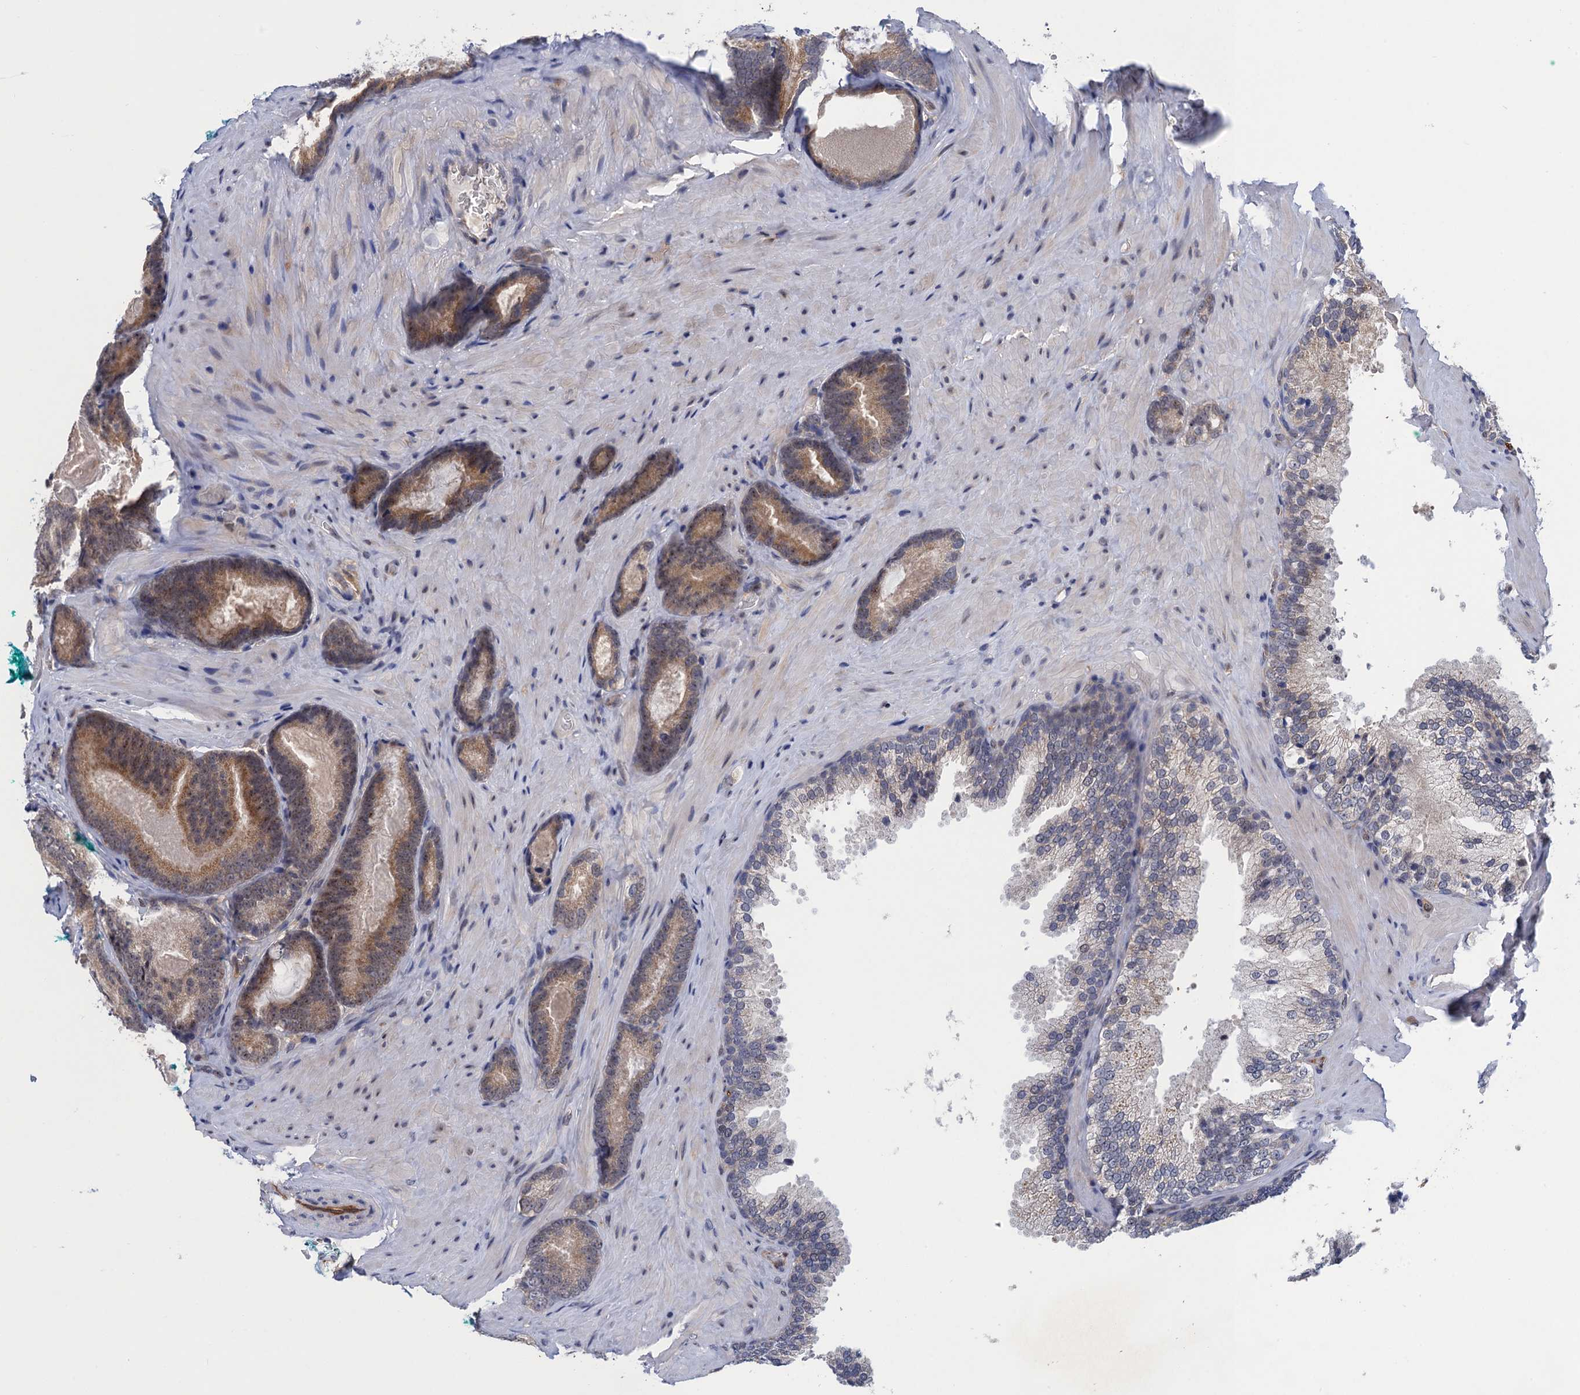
{"staining": {"intensity": "moderate", "quantity": "<25%", "location": "cytoplasmic/membranous"}, "tissue": "prostate cancer", "cell_type": "Tumor cells", "image_type": "cancer", "snomed": [{"axis": "morphology", "description": "Adenocarcinoma, High grade"}, {"axis": "topography", "description": "Prostate"}], "caption": "Protein analysis of high-grade adenocarcinoma (prostate) tissue exhibits moderate cytoplasmic/membranous staining in approximately <25% of tumor cells.", "gene": "NEK8", "patient": {"sex": "male", "age": 66}}